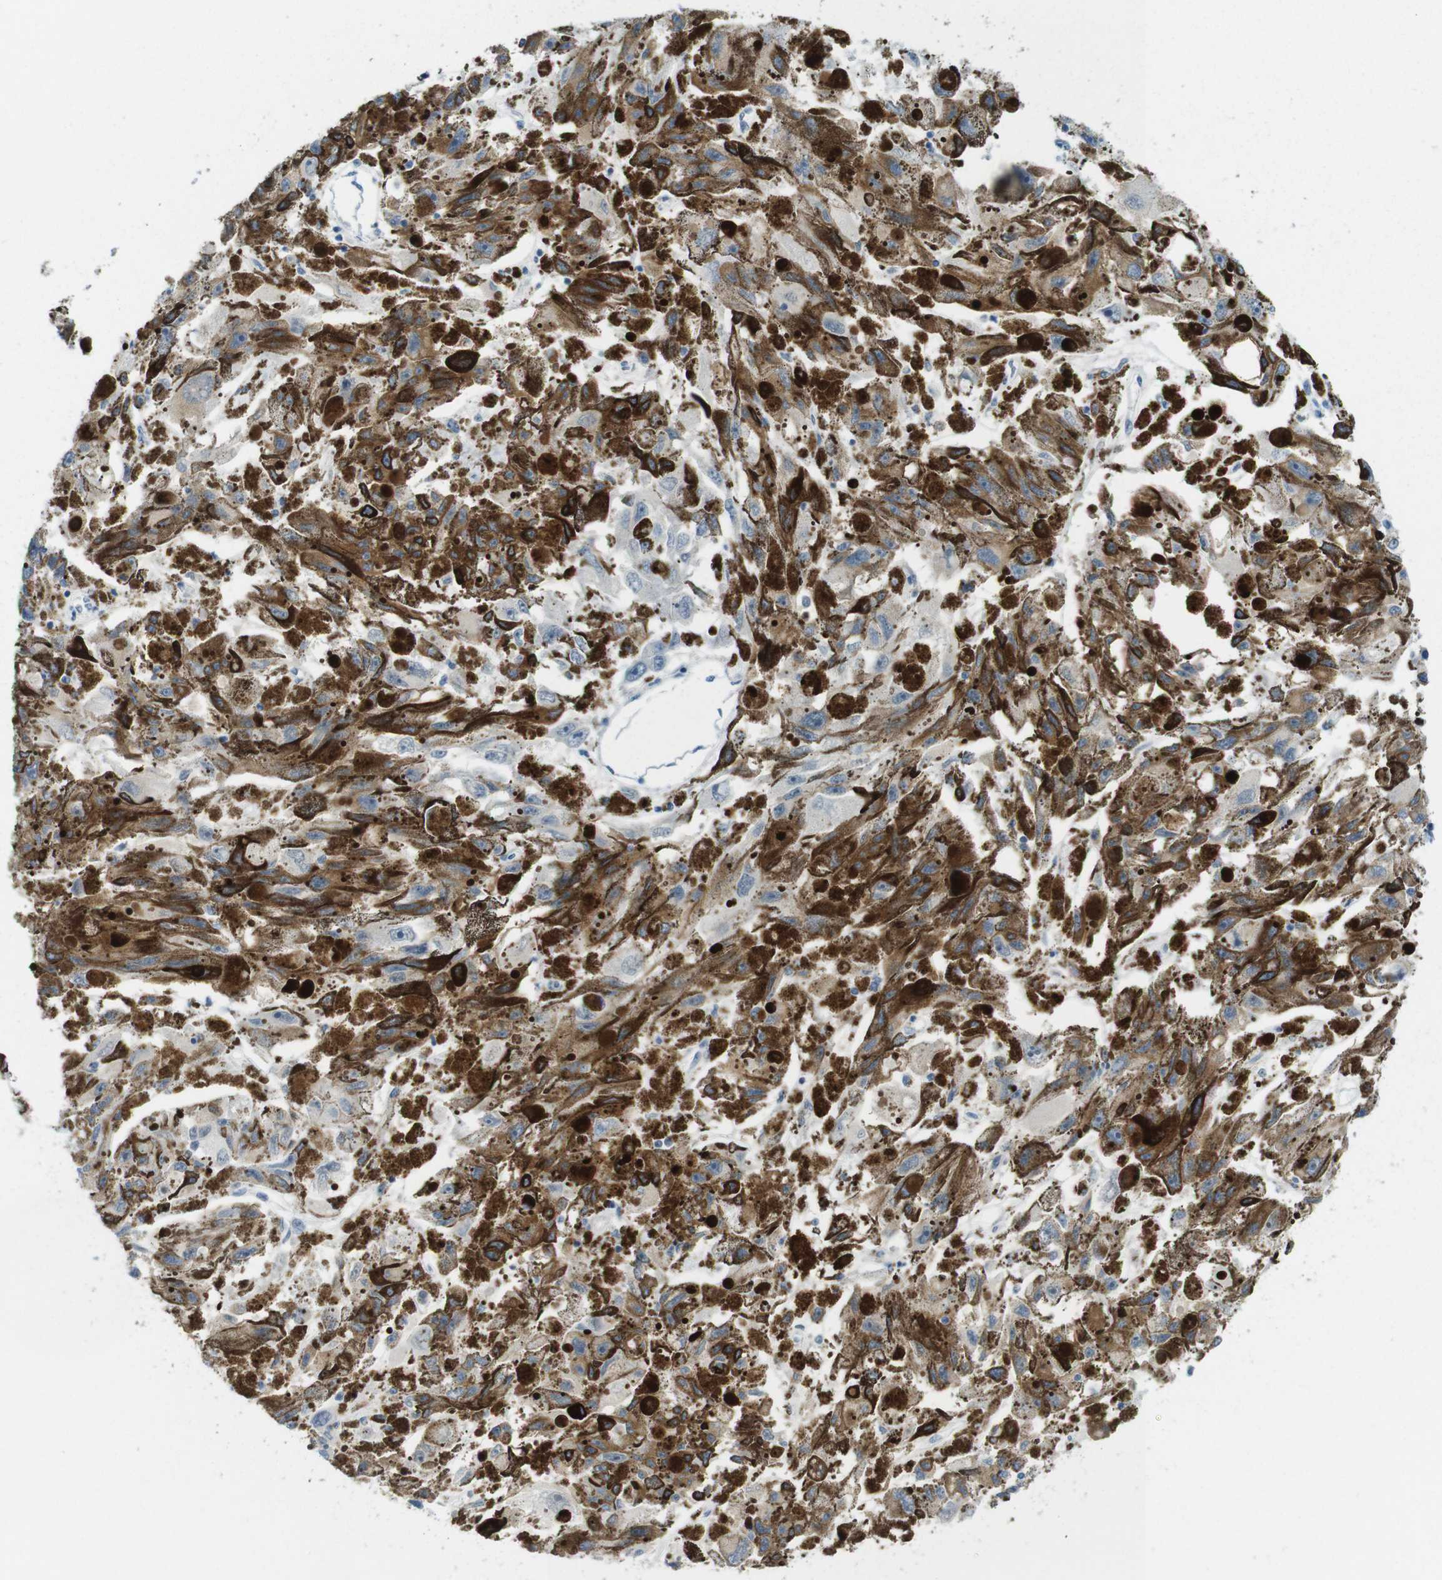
{"staining": {"intensity": "moderate", "quantity": "<25%", "location": "cytoplasmic/membranous"}, "tissue": "melanoma", "cell_type": "Tumor cells", "image_type": "cancer", "snomed": [{"axis": "morphology", "description": "Malignant melanoma, NOS"}, {"axis": "topography", "description": "Skin"}], "caption": "Immunohistochemical staining of human malignant melanoma demonstrates moderate cytoplasmic/membranous protein expression in approximately <25% of tumor cells. The staining is performed using DAB brown chromogen to label protein expression. The nuclei are counter-stained blue using hematoxylin.", "gene": "OPN1SW", "patient": {"sex": "female", "age": 104}}